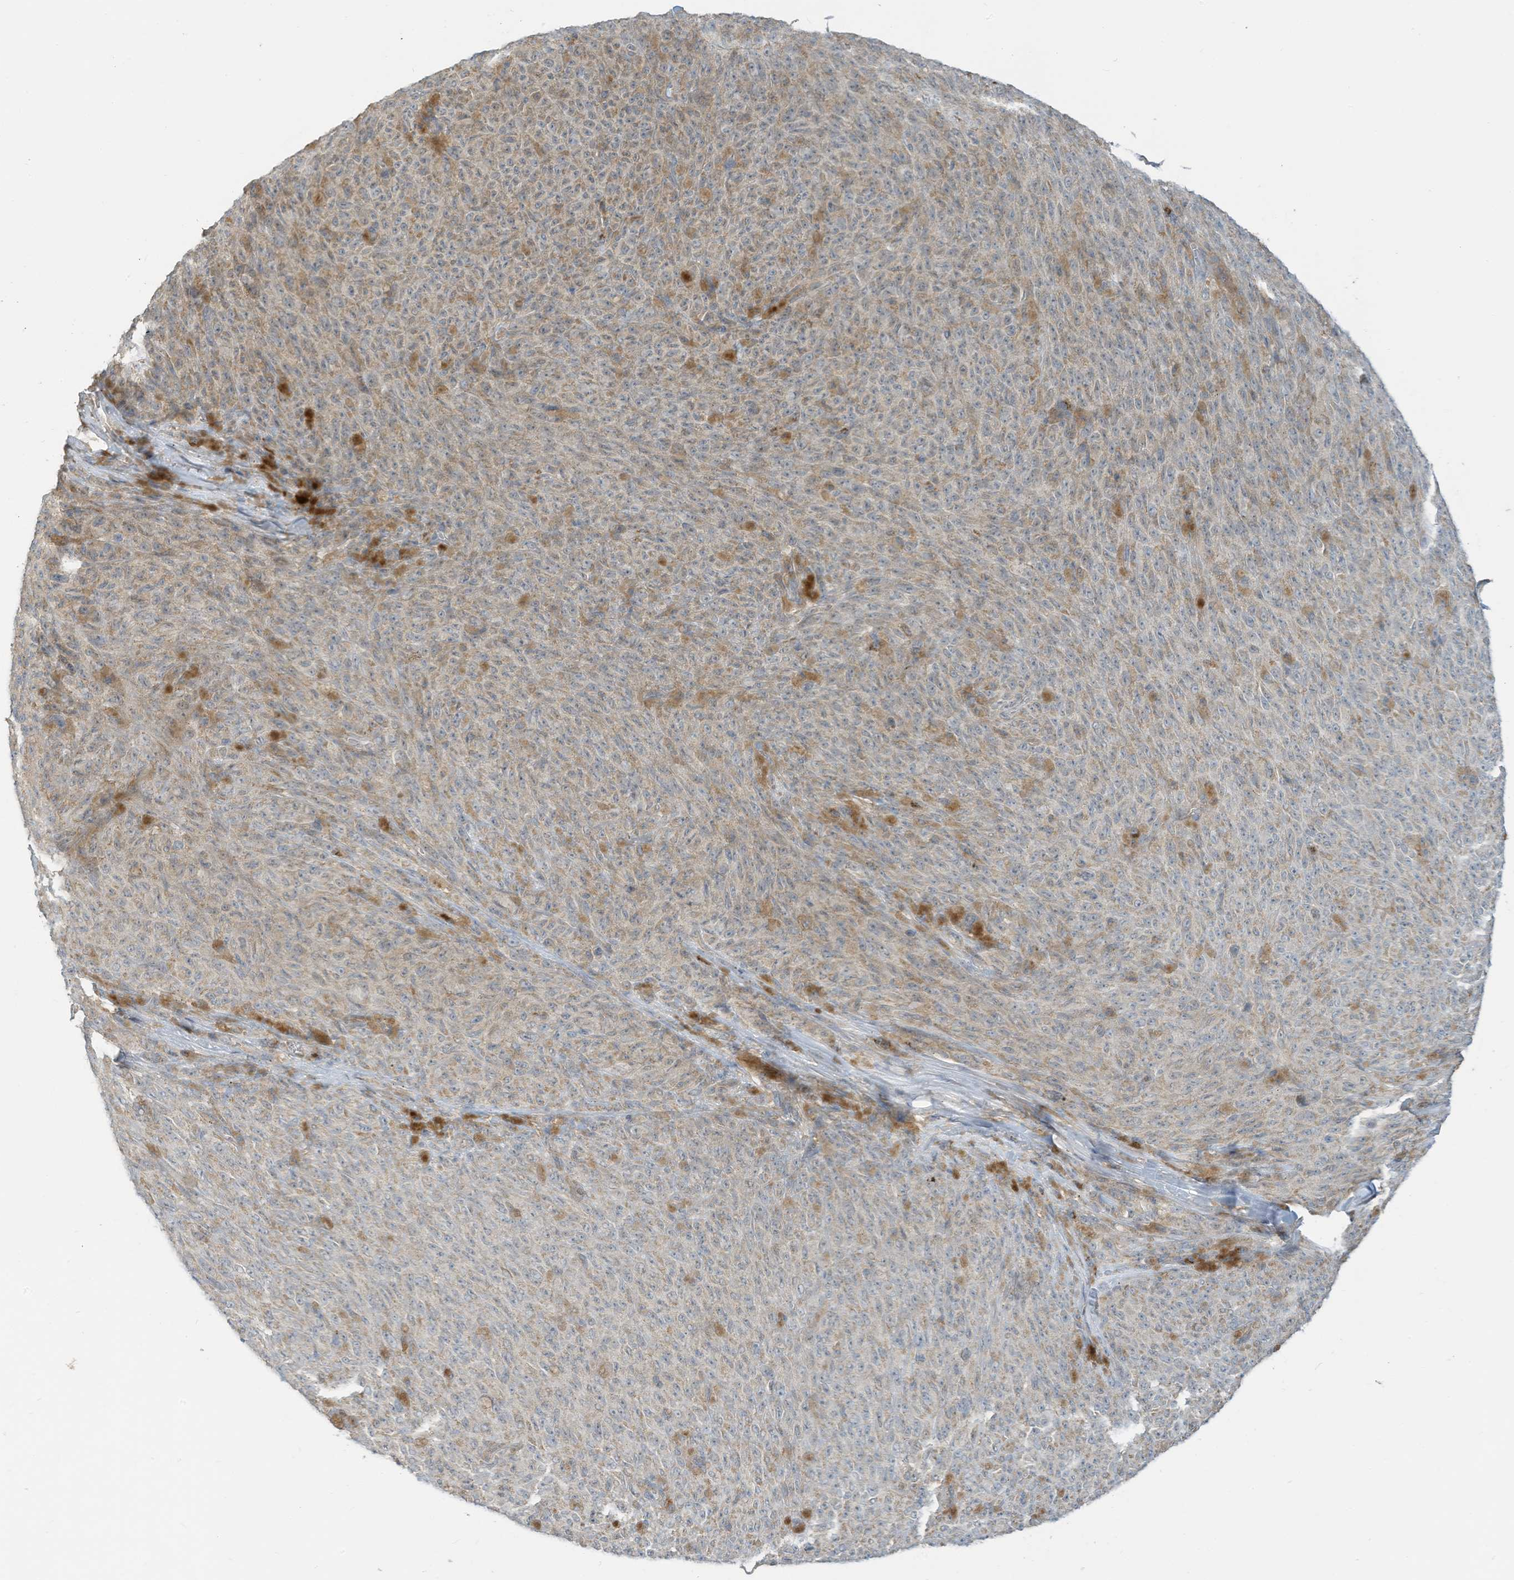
{"staining": {"intensity": "weak", "quantity": "<25%", "location": "cytoplasmic/membranous"}, "tissue": "melanoma", "cell_type": "Tumor cells", "image_type": "cancer", "snomed": [{"axis": "morphology", "description": "Malignant melanoma, NOS"}, {"axis": "topography", "description": "Skin"}], "caption": "This is a photomicrograph of immunohistochemistry staining of malignant melanoma, which shows no staining in tumor cells. (DAB (3,3'-diaminobenzidine) immunohistochemistry (IHC) visualized using brightfield microscopy, high magnification).", "gene": "PARVG", "patient": {"sex": "female", "age": 82}}